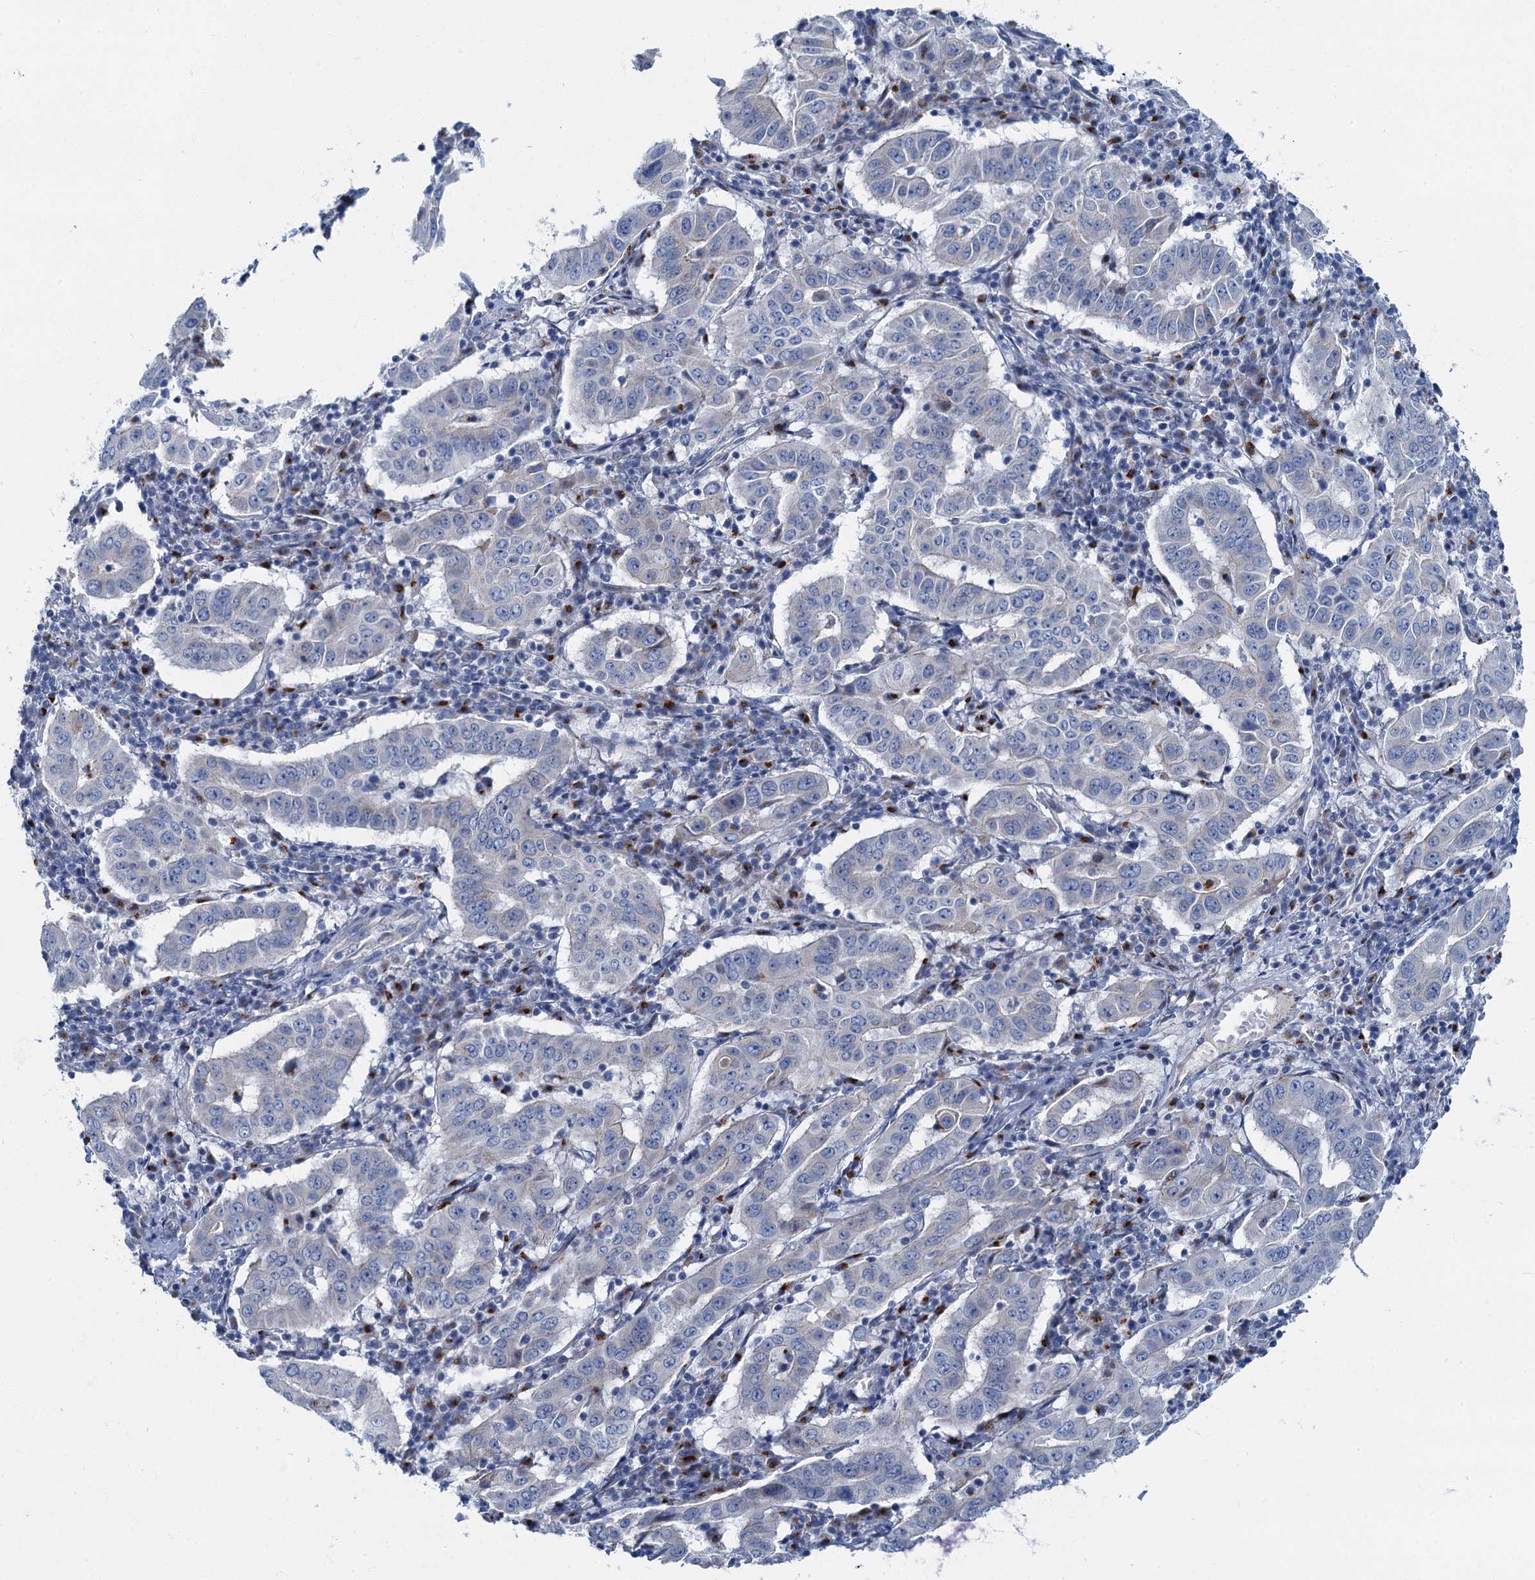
{"staining": {"intensity": "weak", "quantity": "<25%", "location": "cytoplasmic/membranous"}, "tissue": "pancreatic cancer", "cell_type": "Tumor cells", "image_type": "cancer", "snomed": [{"axis": "morphology", "description": "Adenocarcinoma, NOS"}, {"axis": "topography", "description": "Pancreas"}], "caption": "Immunohistochemistry histopathology image of pancreatic cancer stained for a protein (brown), which displays no expression in tumor cells. (DAB immunohistochemistry (IHC) visualized using brightfield microscopy, high magnification).", "gene": "LYPD3", "patient": {"sex": "male", "age": 63}}